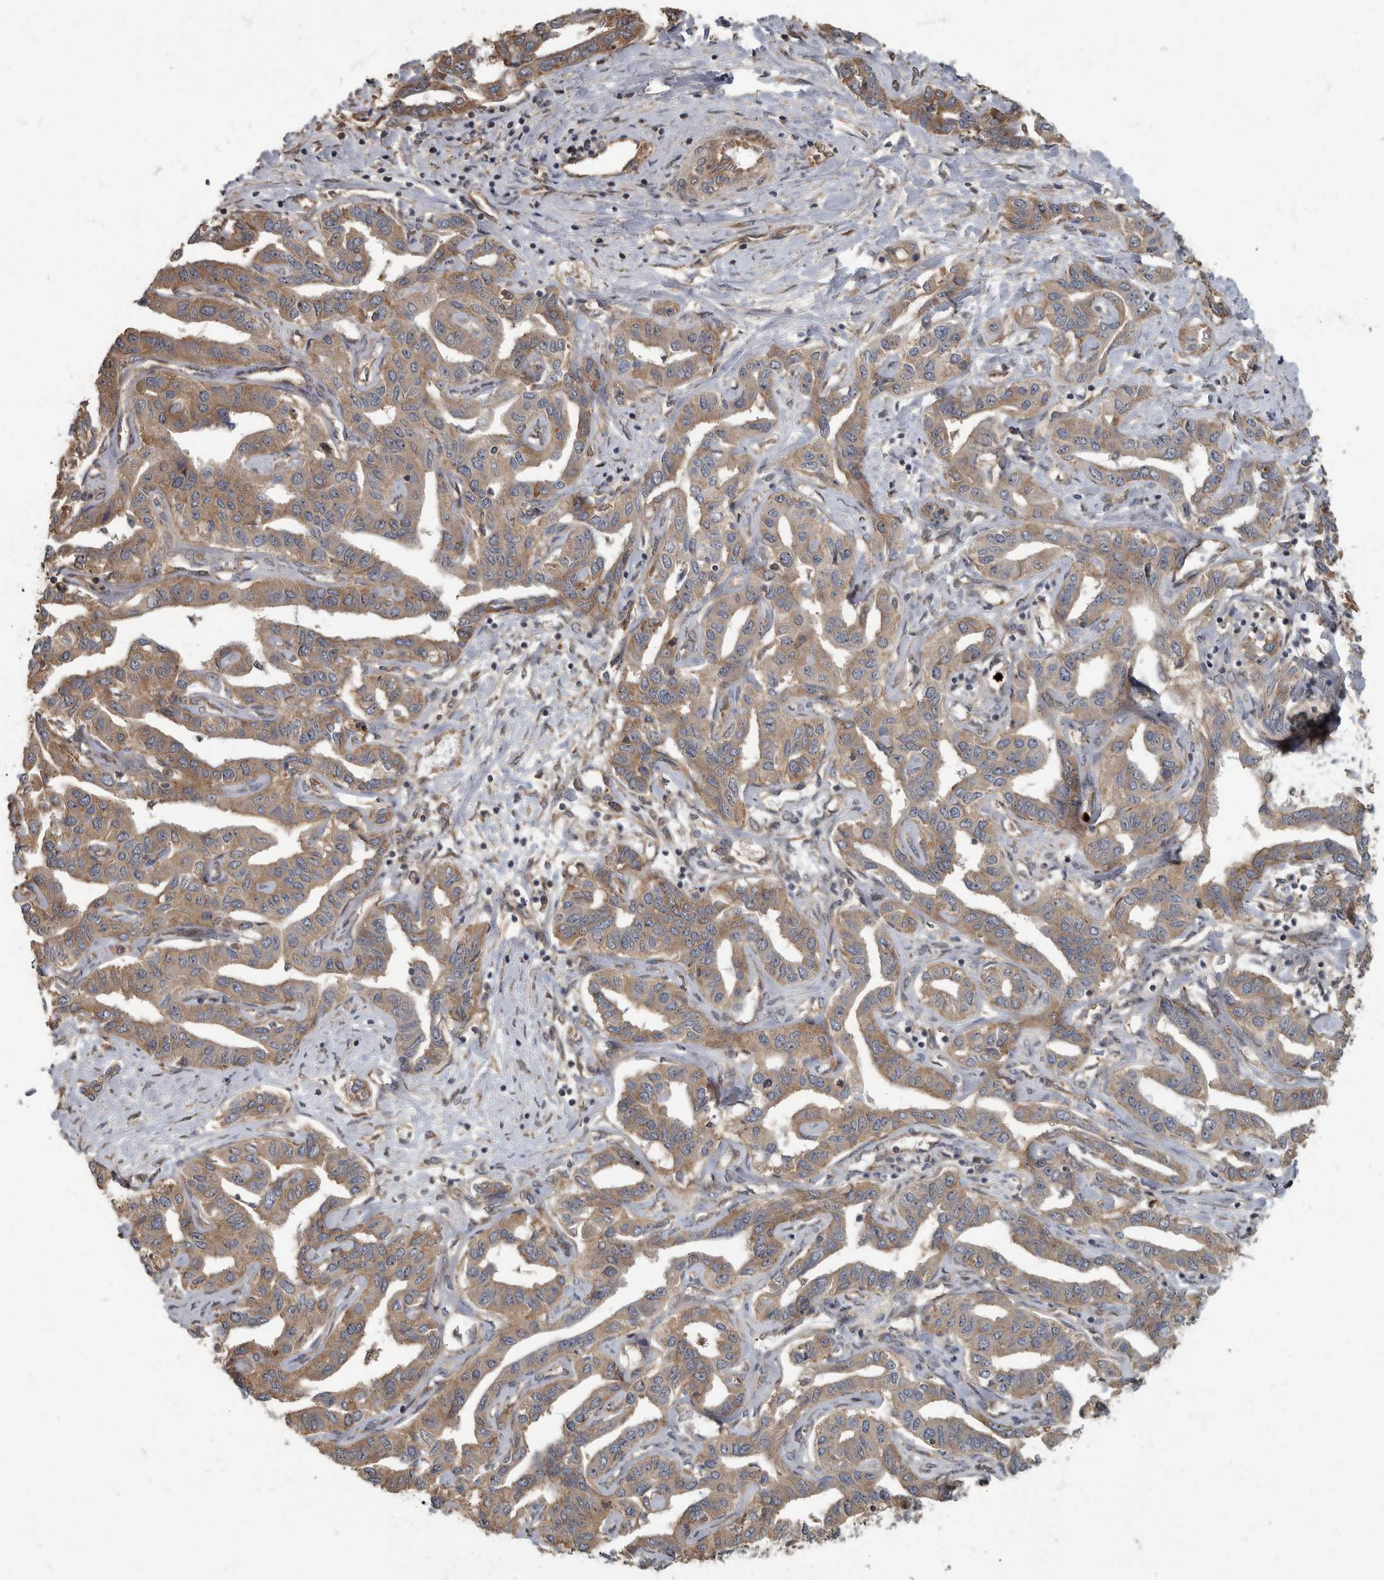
{"staining": {"intensity": "moderate", "quantity": ">75%", "location": "cytoplasmic/membranous"}, "tissue": "liver cancer", "cell_type": "Tumor cells", "image_type": "cancer", "snomed": [{"axis": "morphology", "description": "Cholangiocarcinoma"}, {"axis": "topography", "description": "Liver"}], "caption": "High-power microscopy captured an immunohistochemistry photomicrograph of liver cancer (cholangiocarcinoma), revealing moderate cytoplasmic/membranous staining in about >75% of tumor cells.", "gene": "DAAM1", "patient": {"sex": "male", "age": 59}}